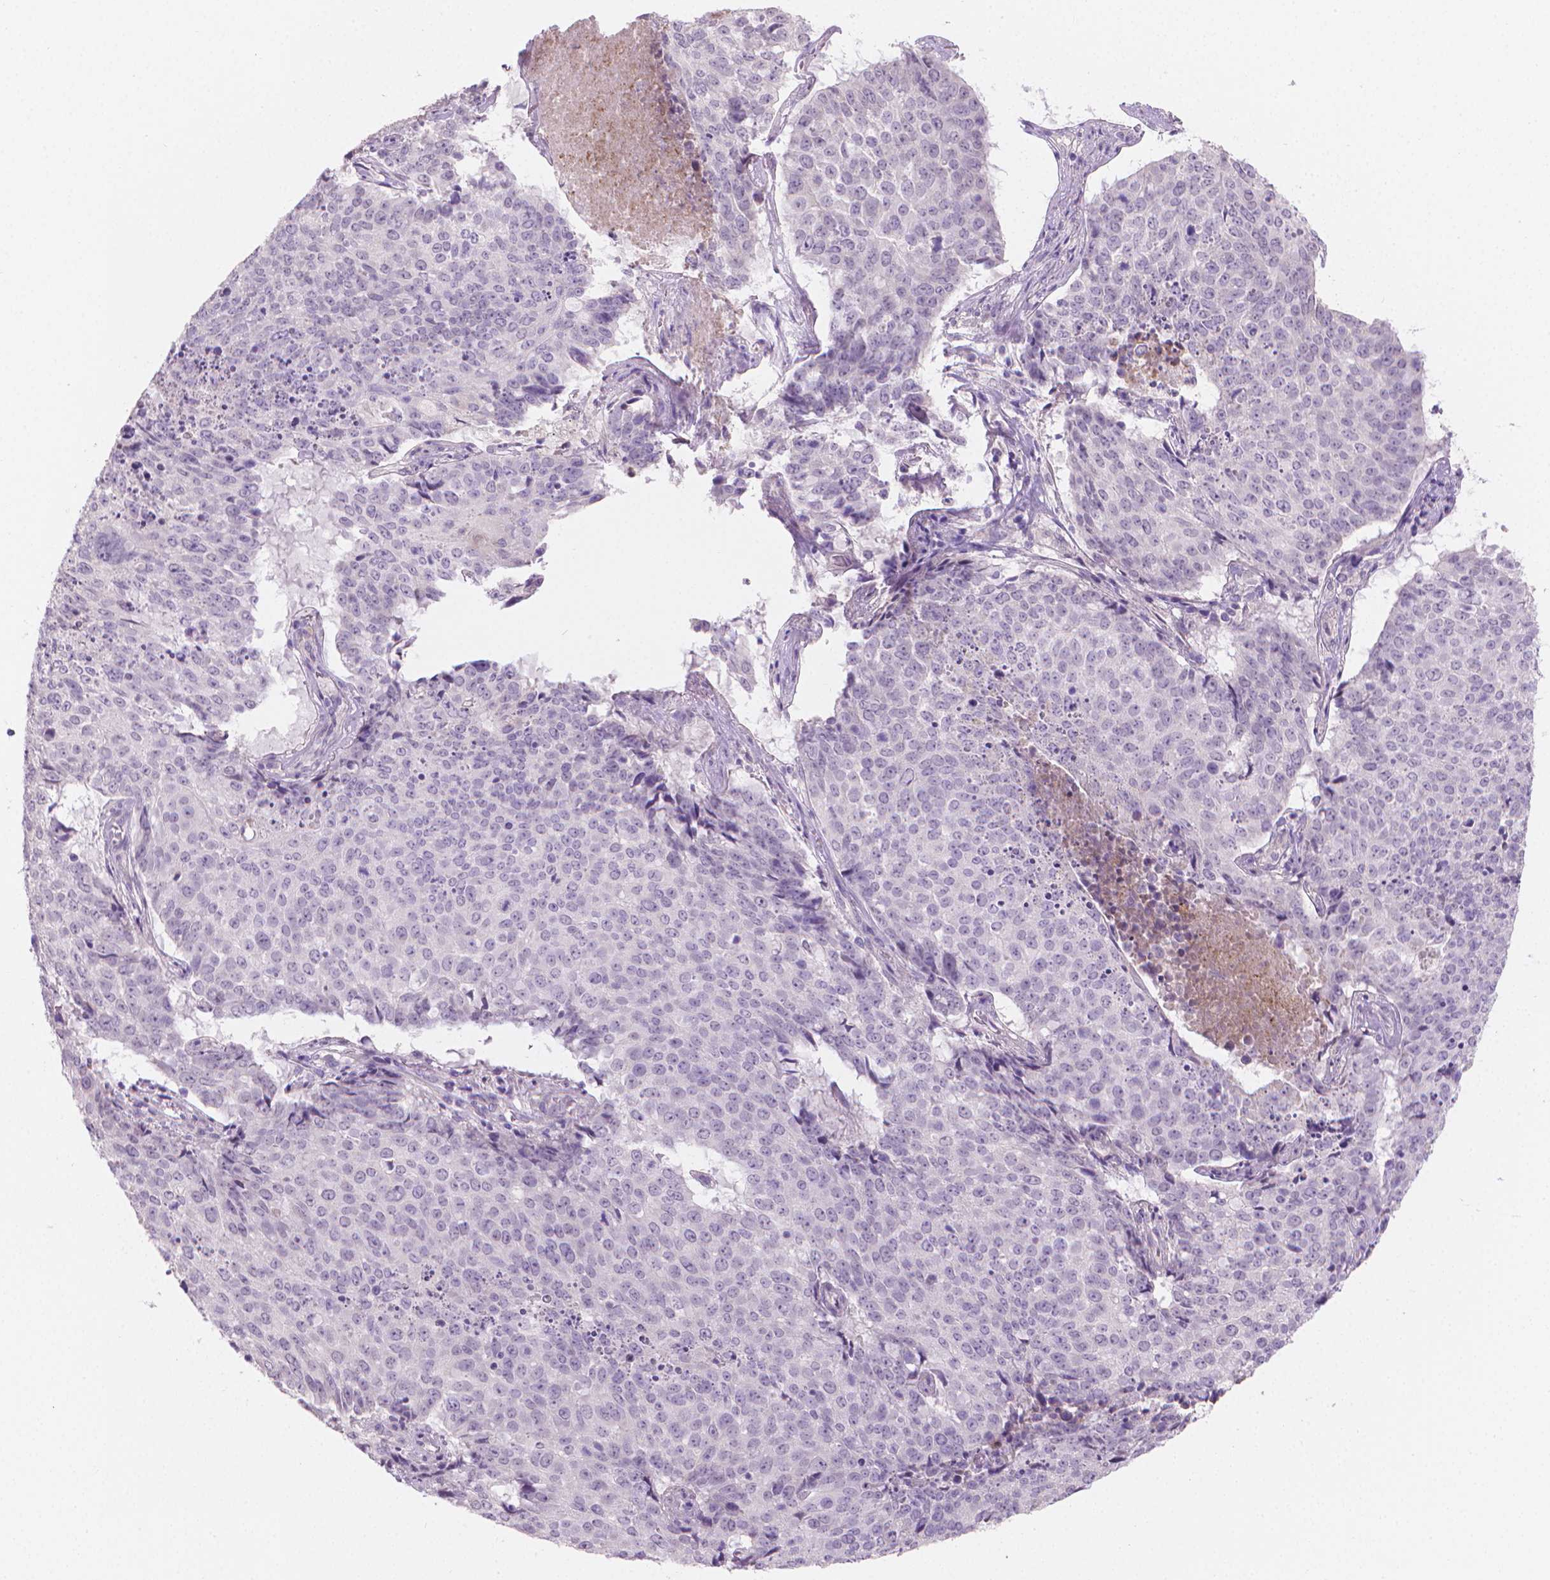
{"staining": {"intensity": "negative", "quantity": "none", "location": "none"}, "tissue": "lung cancer", "cell_type": "Tumor cells", "image_type": "cancer", "snomed": [{"axis": "morphology", "description": "Normal tissue, NOS"}, {"axis": "morphology", "description": "Squamous cell carcinoma, NOS"}, {"axis": "topography", "description": "Bronchus"}, {"axis": "topography", "description": "Lung"}], "caption": "Tumor cells are negative for protein expression in human lung cancer (squamous cell carcinoma).", "gene": "GSDMA", "patient": {"sex": "male", "age": 64}}